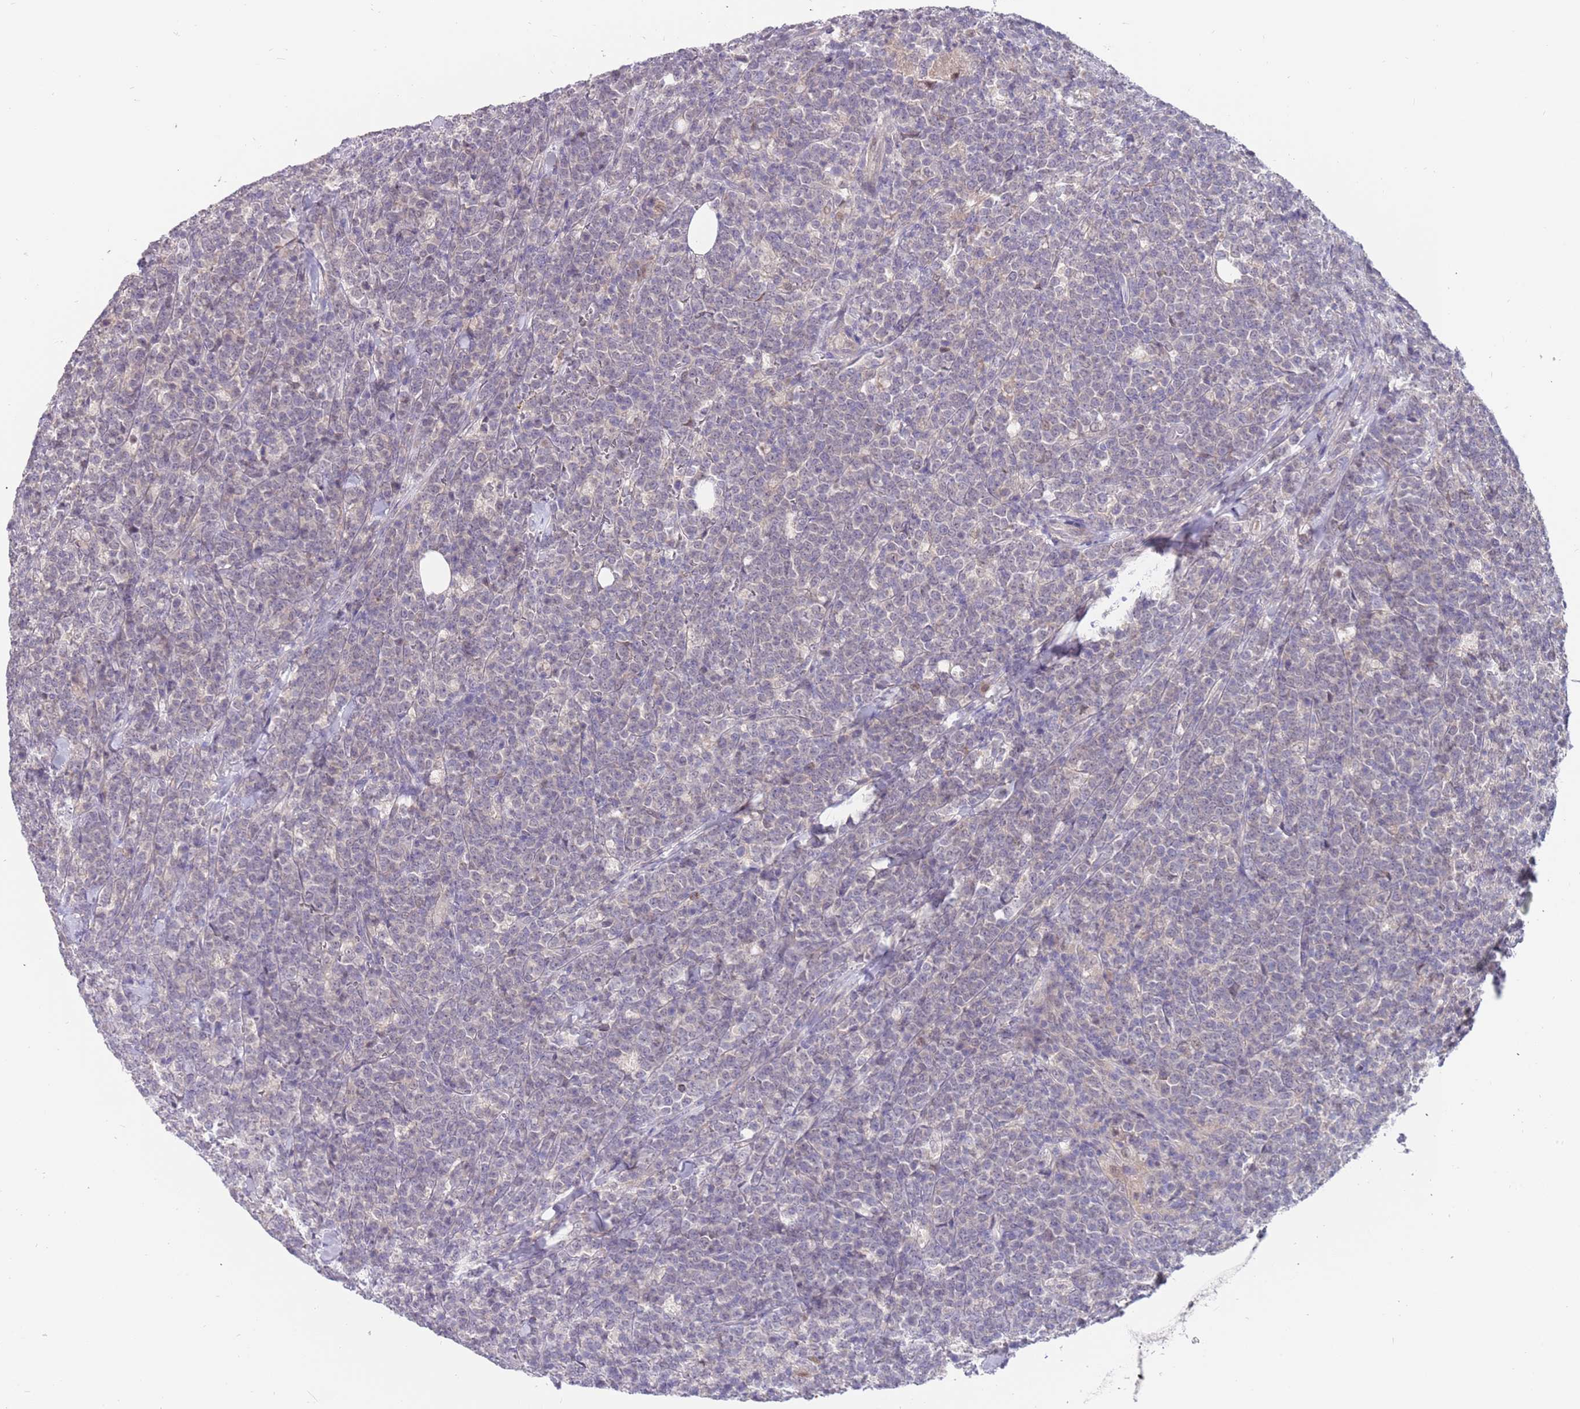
{"staining": {"intensity": "negative", "quantity": "none", "location": "none"}, "tissue": "lymphoma", "cell_type": "Tumor cells", "image_type": "cancer", "snomed": [{"axis": "morphology", "description": "Malignant lymphoma, non-Hodgkin's type, High grade"}, {"axis": "topography", "description": "Small intestine"}], "caption": "Immunohistochemistry photomicrograph of neoplastic tissue: high-grade malignant lymphoma, non-Hodgkin's type stained with DAB demonstrates no significant protein expression in tumor cells.", "gene": "ZNF746", "patient": {"sex": "male", "age": 8}}